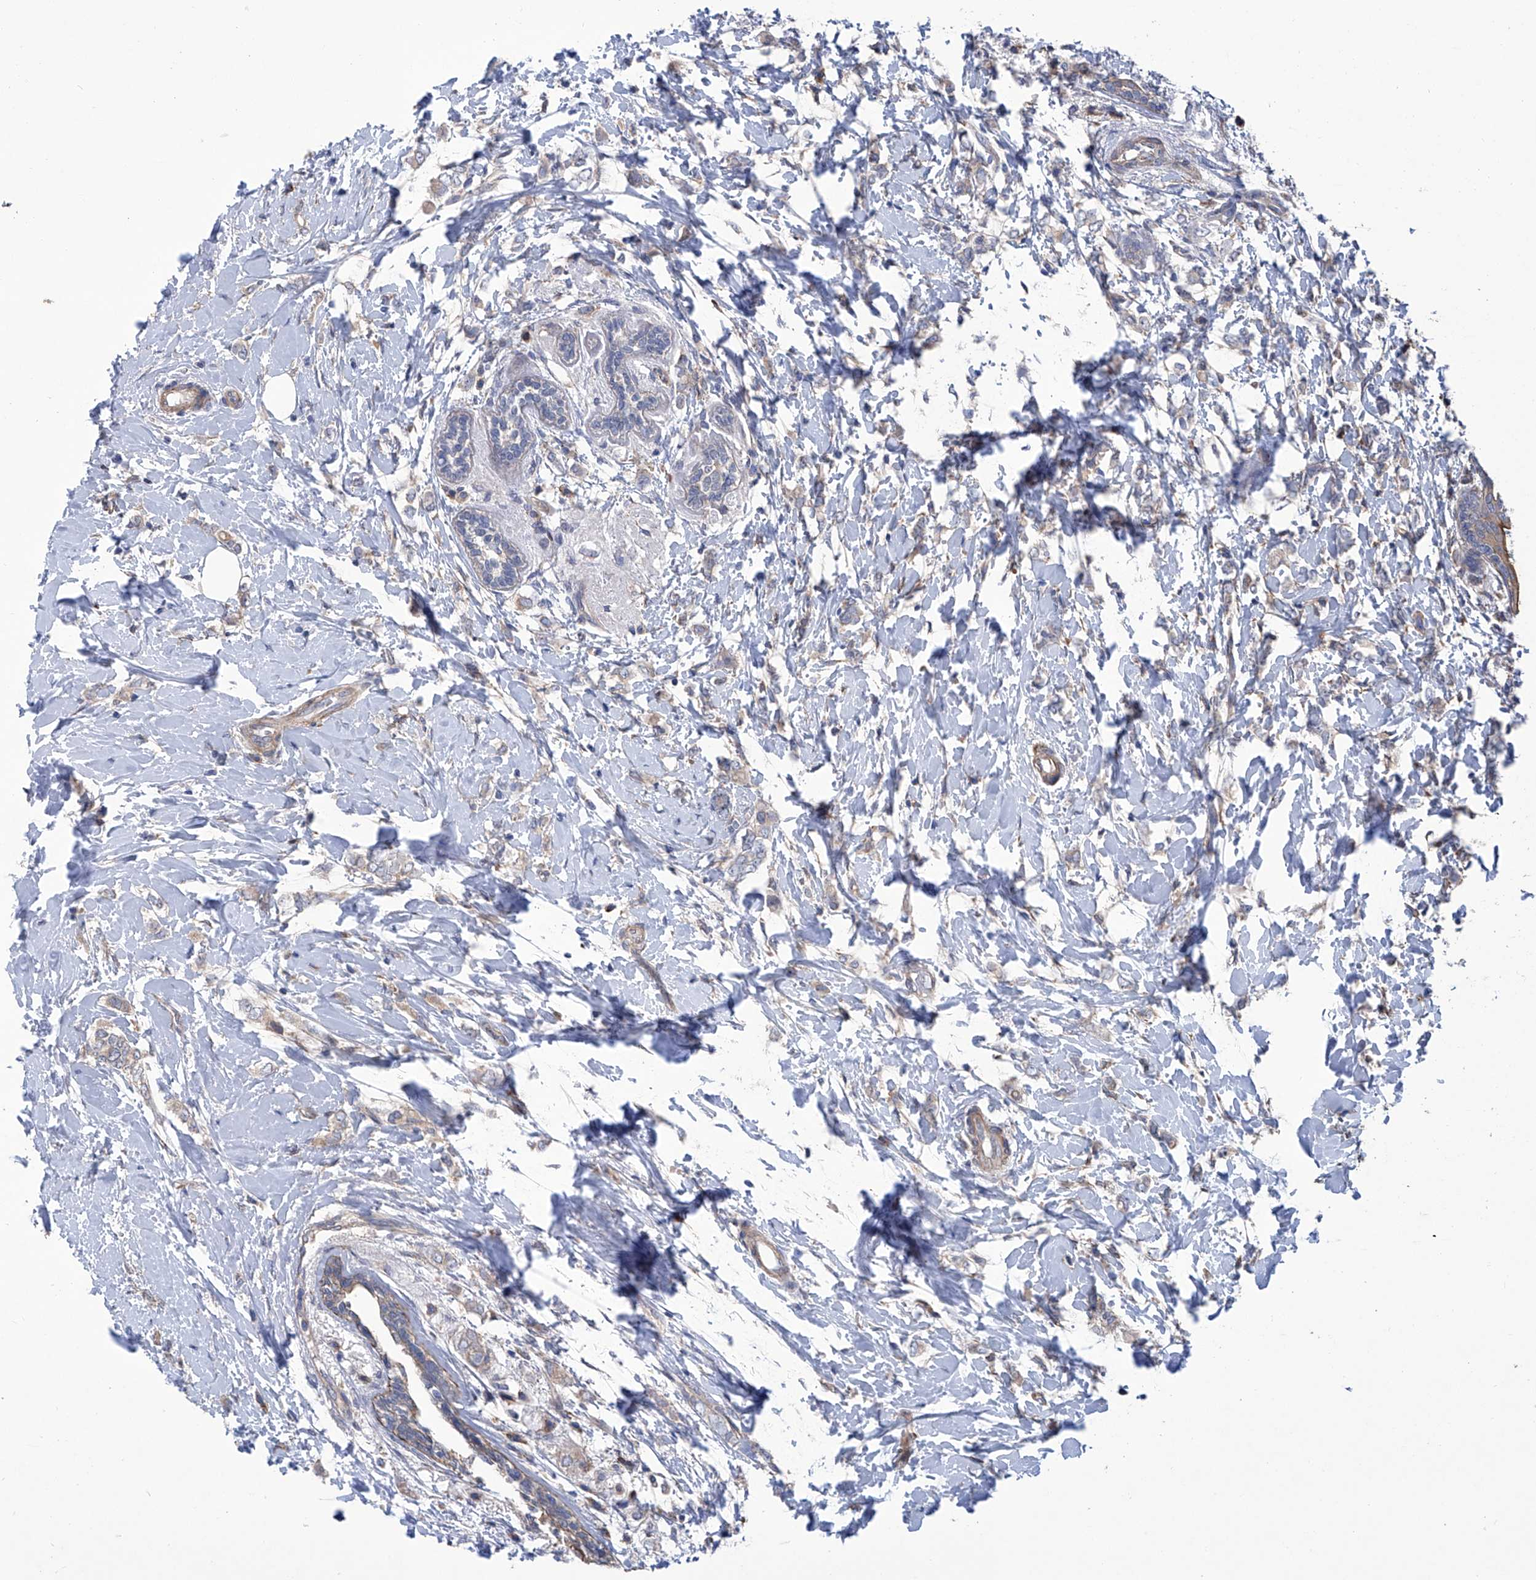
{"staining": {"intensity": "weak", "quantity": "25%-75%", "location": "cytoplasmic/membranous"}, "tissue": "breast cancer", "cell_type": "Tumor cells", "image_type": "cancer", "snomed": [{"axis": "morphology", "description": "Normal tissue, NOS"}, {"axis": "morphology", "description": "Lobular carcinoma"}, {"axis": "topography", "description": "Breast"}], "caption": "High-power microscopy captured an IHC photomicrograph of breast lobular carcinoma, revealing weak cytoplasmic/membranous expression in about 25%-75% of tumor cells.", "gene": "SMS", "patient": {"sex": "female", "age": 47}}